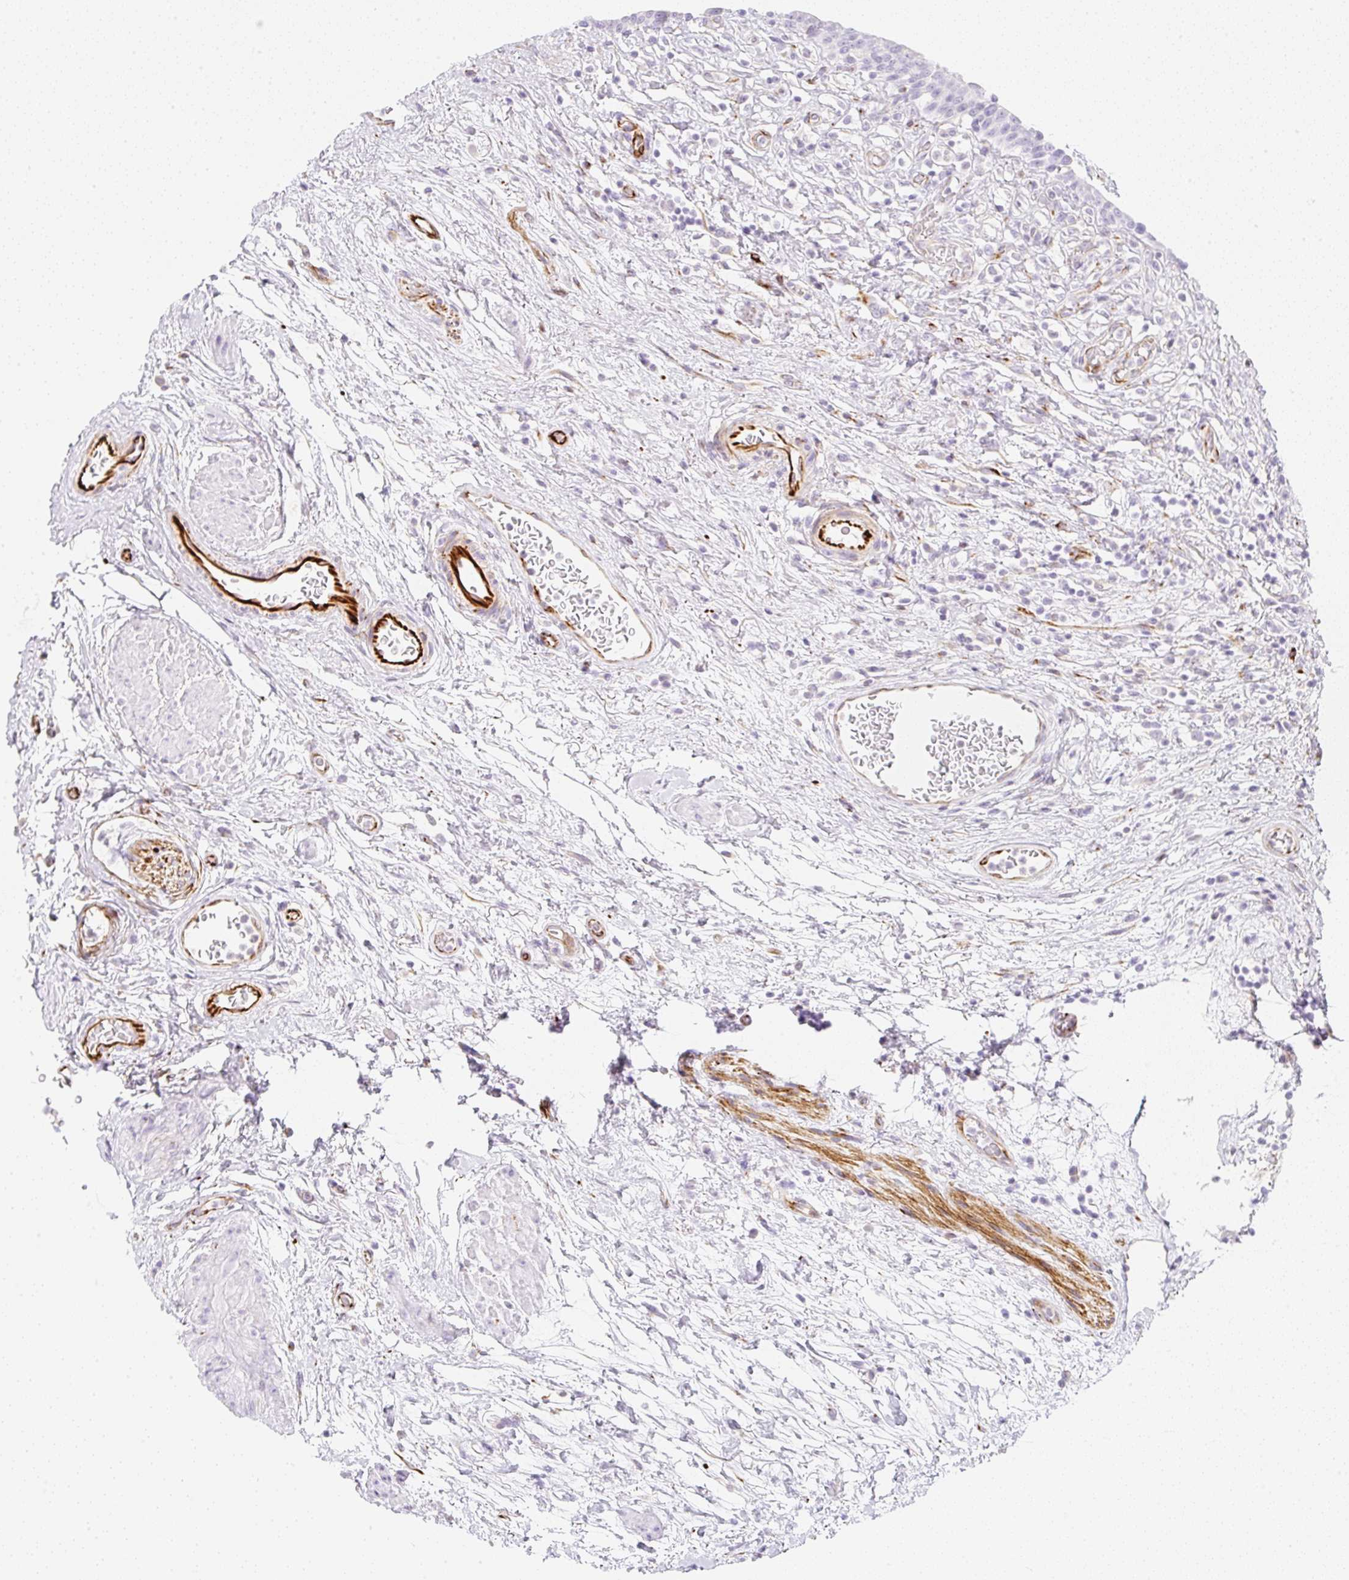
{"staining": {"intensity": "negative", "quantity": "none", "location": "none"}, "tissue": "urinary bladder", "cell_type": "Urothelial cells", "image_type": "normal", "snomed": [{"axis": "morphology", "description": "Normal tissue, NOS"}, {"axis": "topography", "description": "Urinary bladder"}], "caption": "Immunohistochemistry micrograph of benign human urinary bladder stained for a protein (brown), which demonstrates no positivity in urothelial cells. Nuclei are stained in blue.", "gene": "ZNF689", "patient": {"sex": "male", "age": 71}}